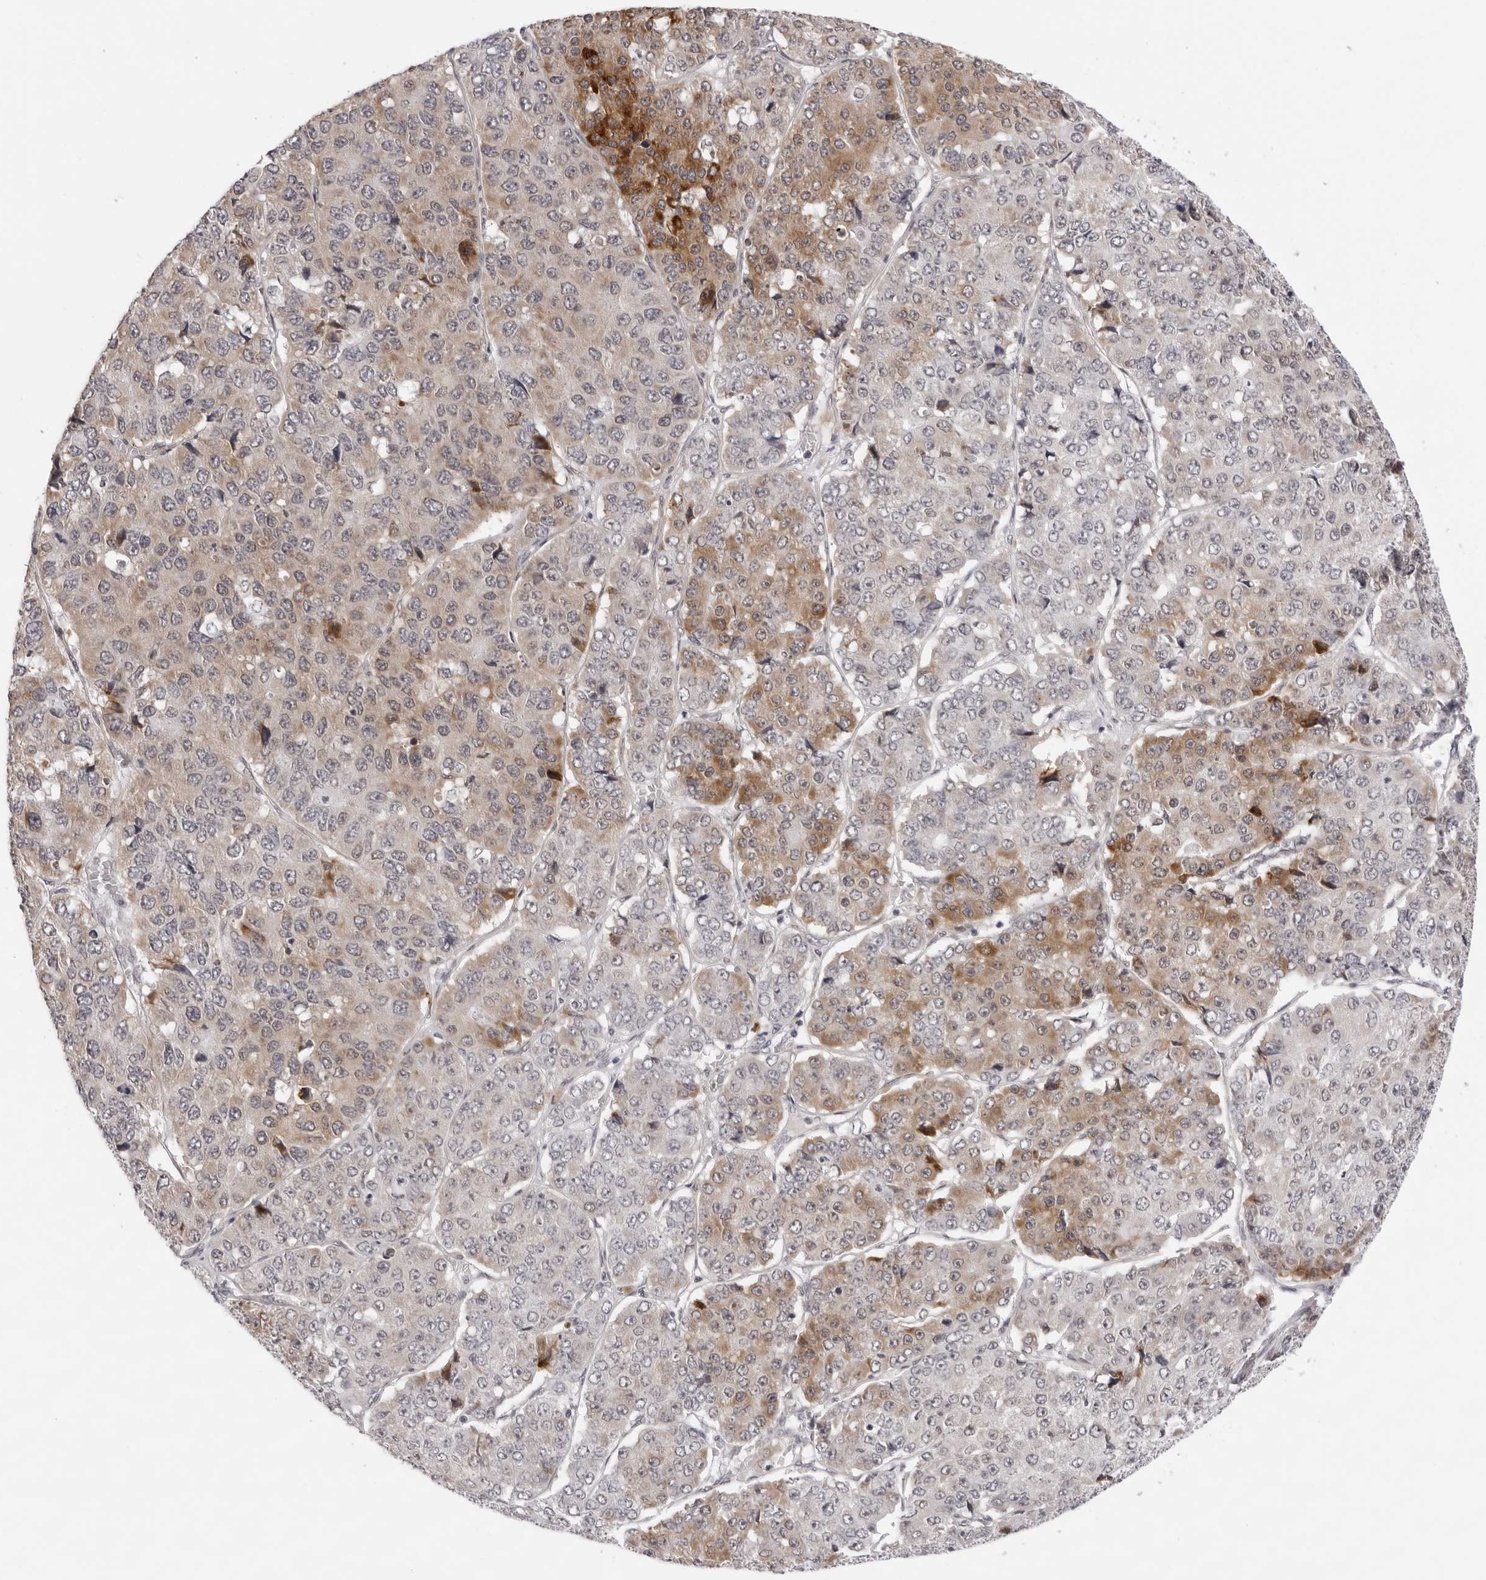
{"staining": {"intensity": "moderate", "quantity": "25%-75%", "location": "cytoplasmic/membranous"}, "tissue": "pancreatic cancer", "cell_type": "Tumor cells", "image_type": "cancer", "snomed": [{"axis": "morphology", "description": "Adenocarcinoma, NOS"}, {"axis": "topography", "description": "Pancreas"}], "caption": "Adenocarcinoma (pancreatic) was stained to show a protein in brown. There is medium levels of moderate cytoplasmic/membranous staining in approximately 25%-75% of tumor cells. Nuclei are stained in blue.", "gene": "IL17RA", "patient": {"sex": "male", "age": 50}}